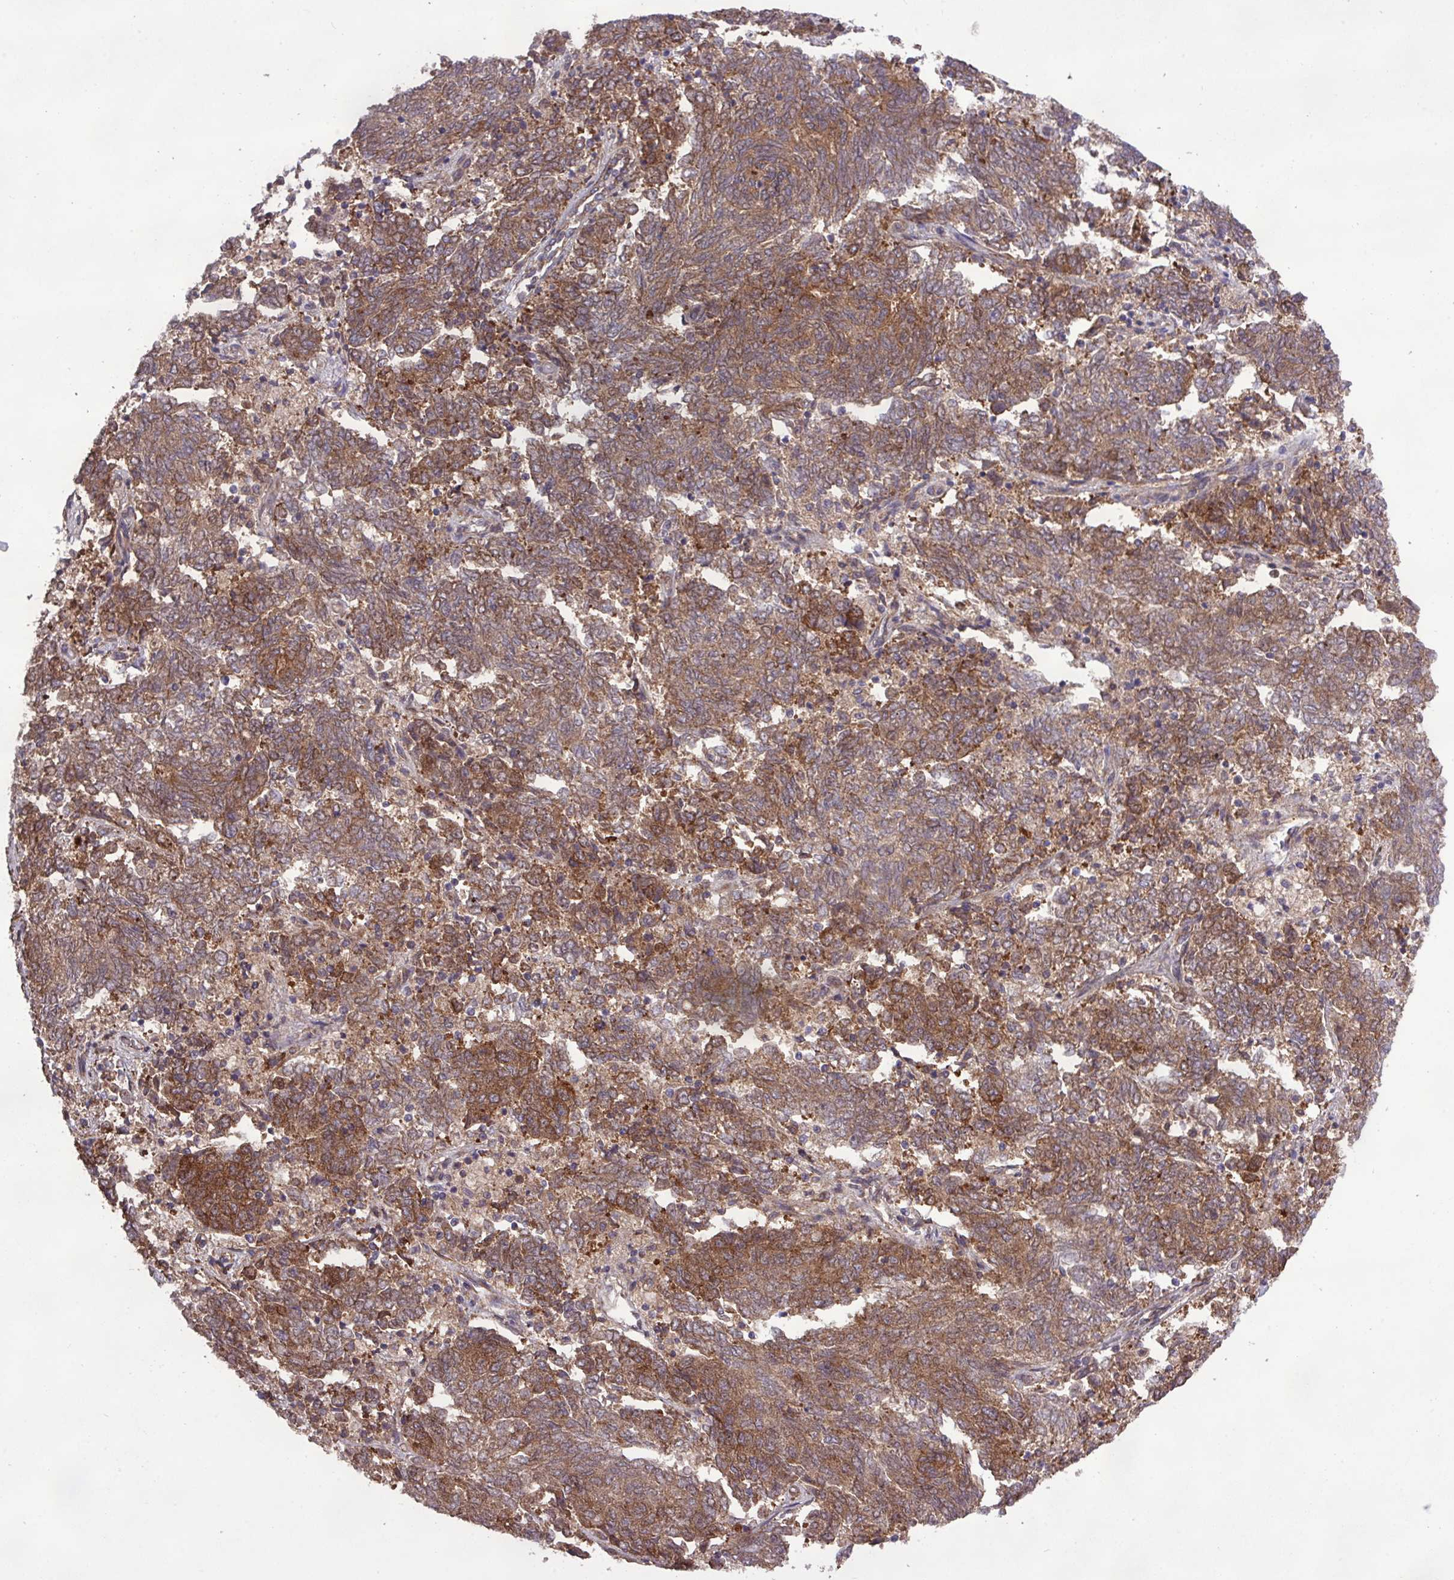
{"staining": {"intensity": "moderate", "quantity": ">75%", "location": "cytoplasmic/membranous"}, "tissue": "endometrial cancer", "cell_type": "Tumor cells", "image_type": "cancer", "snomed": [{"axis": "morphology", "description": "Adenocarcinoma, NOS"}, {"axis": "topography", "description": "Endometrium"}], "caption": "Protein expression analysis of endometrial cancer displays moderate cytoplasmic/membranous positivity in approximately >75% of tumor cells.", "gene": "MEGF6", "patient": {"sex": "female", "age": 80}}